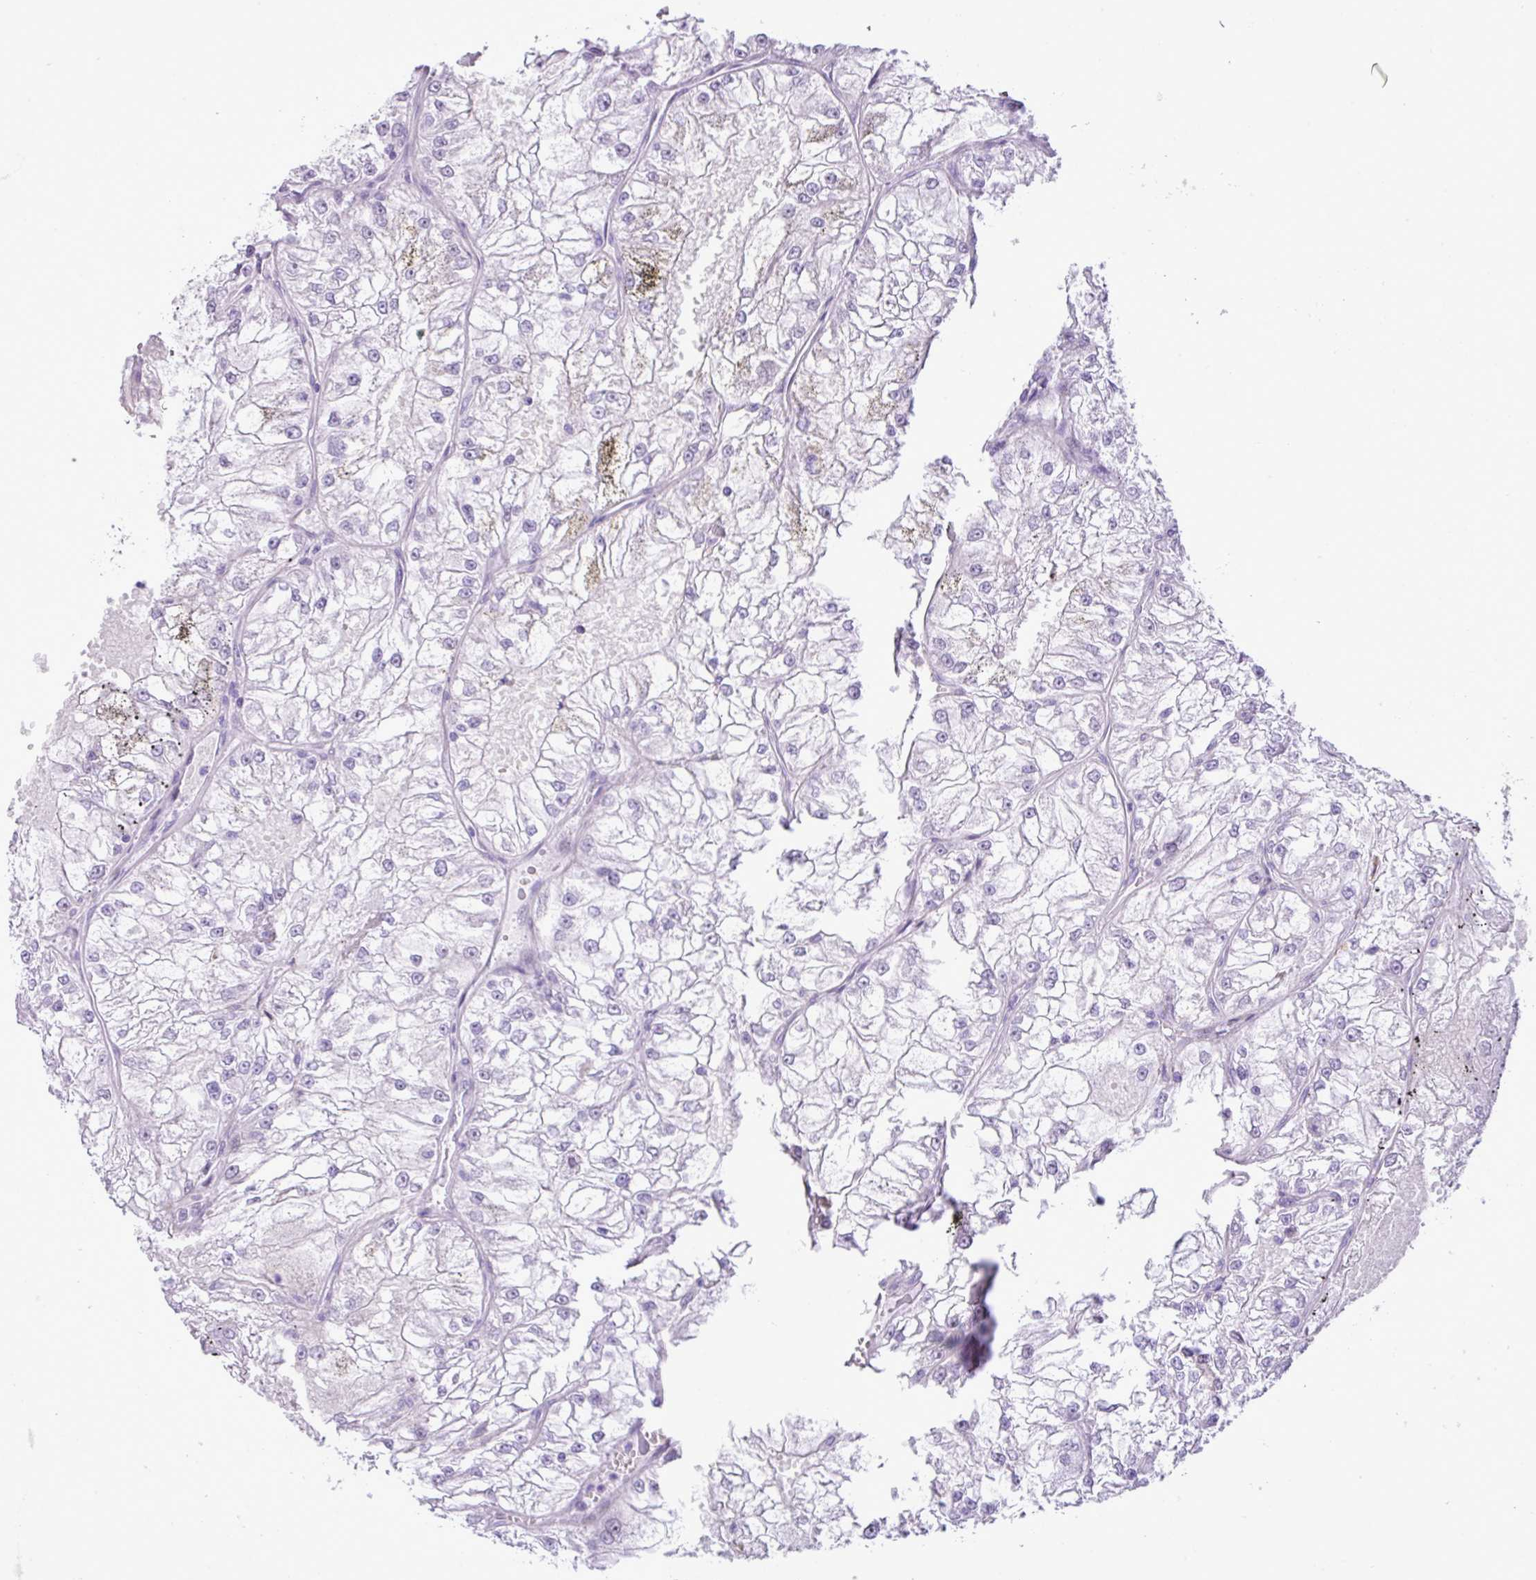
{"staining": {"intensity": "negative", "quantity": "none", "location": "none"}, "tissue": "renal cancer", "cell_type": "Tumor cells", "image_type": "cancer", "snomed": [{"axis": "morphology", "description": "Adenocarcinoma, NOS"}, {"axis": "topography", "description": "Kidney"}], "caption": "Histopathology image shows no protein staining in tumor cells of renal adenocarcinoma tissue.", "gene": "YLPM1", "patient": {"sex": "female", "age": 72}}